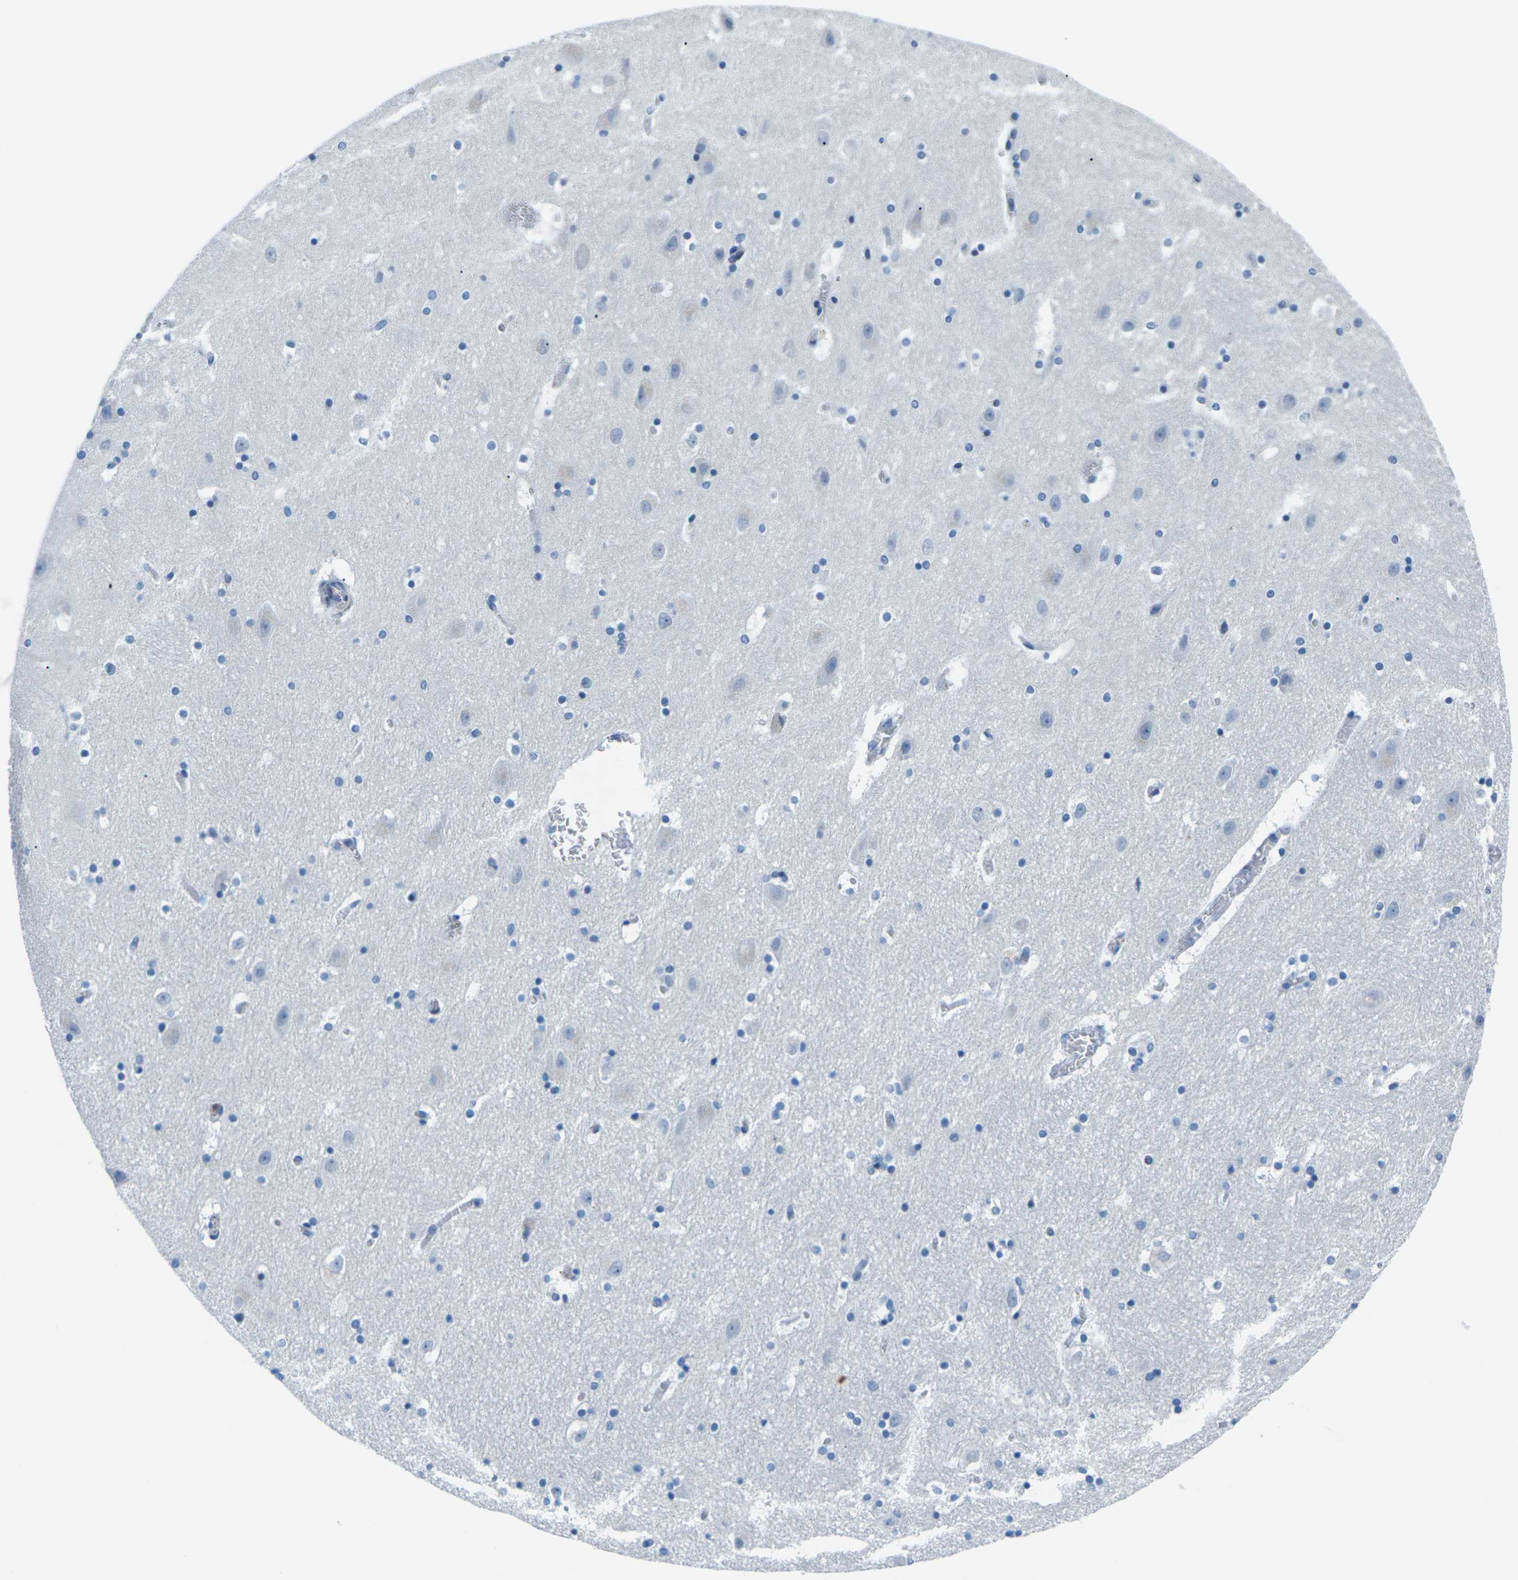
{"staining": {"intensity": "negative", "quantity": "none", "location": "none"}, "tissue": "hippocampus", "cell_type": "Glial cells", "image_type": "normal", "snomed": [{"axis": "morphology", "description": "Normal tissue, NOS"}, {"axis": "topography", "description": "Hippocampus"}], "caption": "Glial cells show no significant protein positivity in unremarkable hippocampus. (Brightfield microscopy of DAB (3,3'-diaminobenzidine) immunohistochemistry at high magnification).", "gene": "UMOD", "patient": {"sex": "male", "age": 45}}